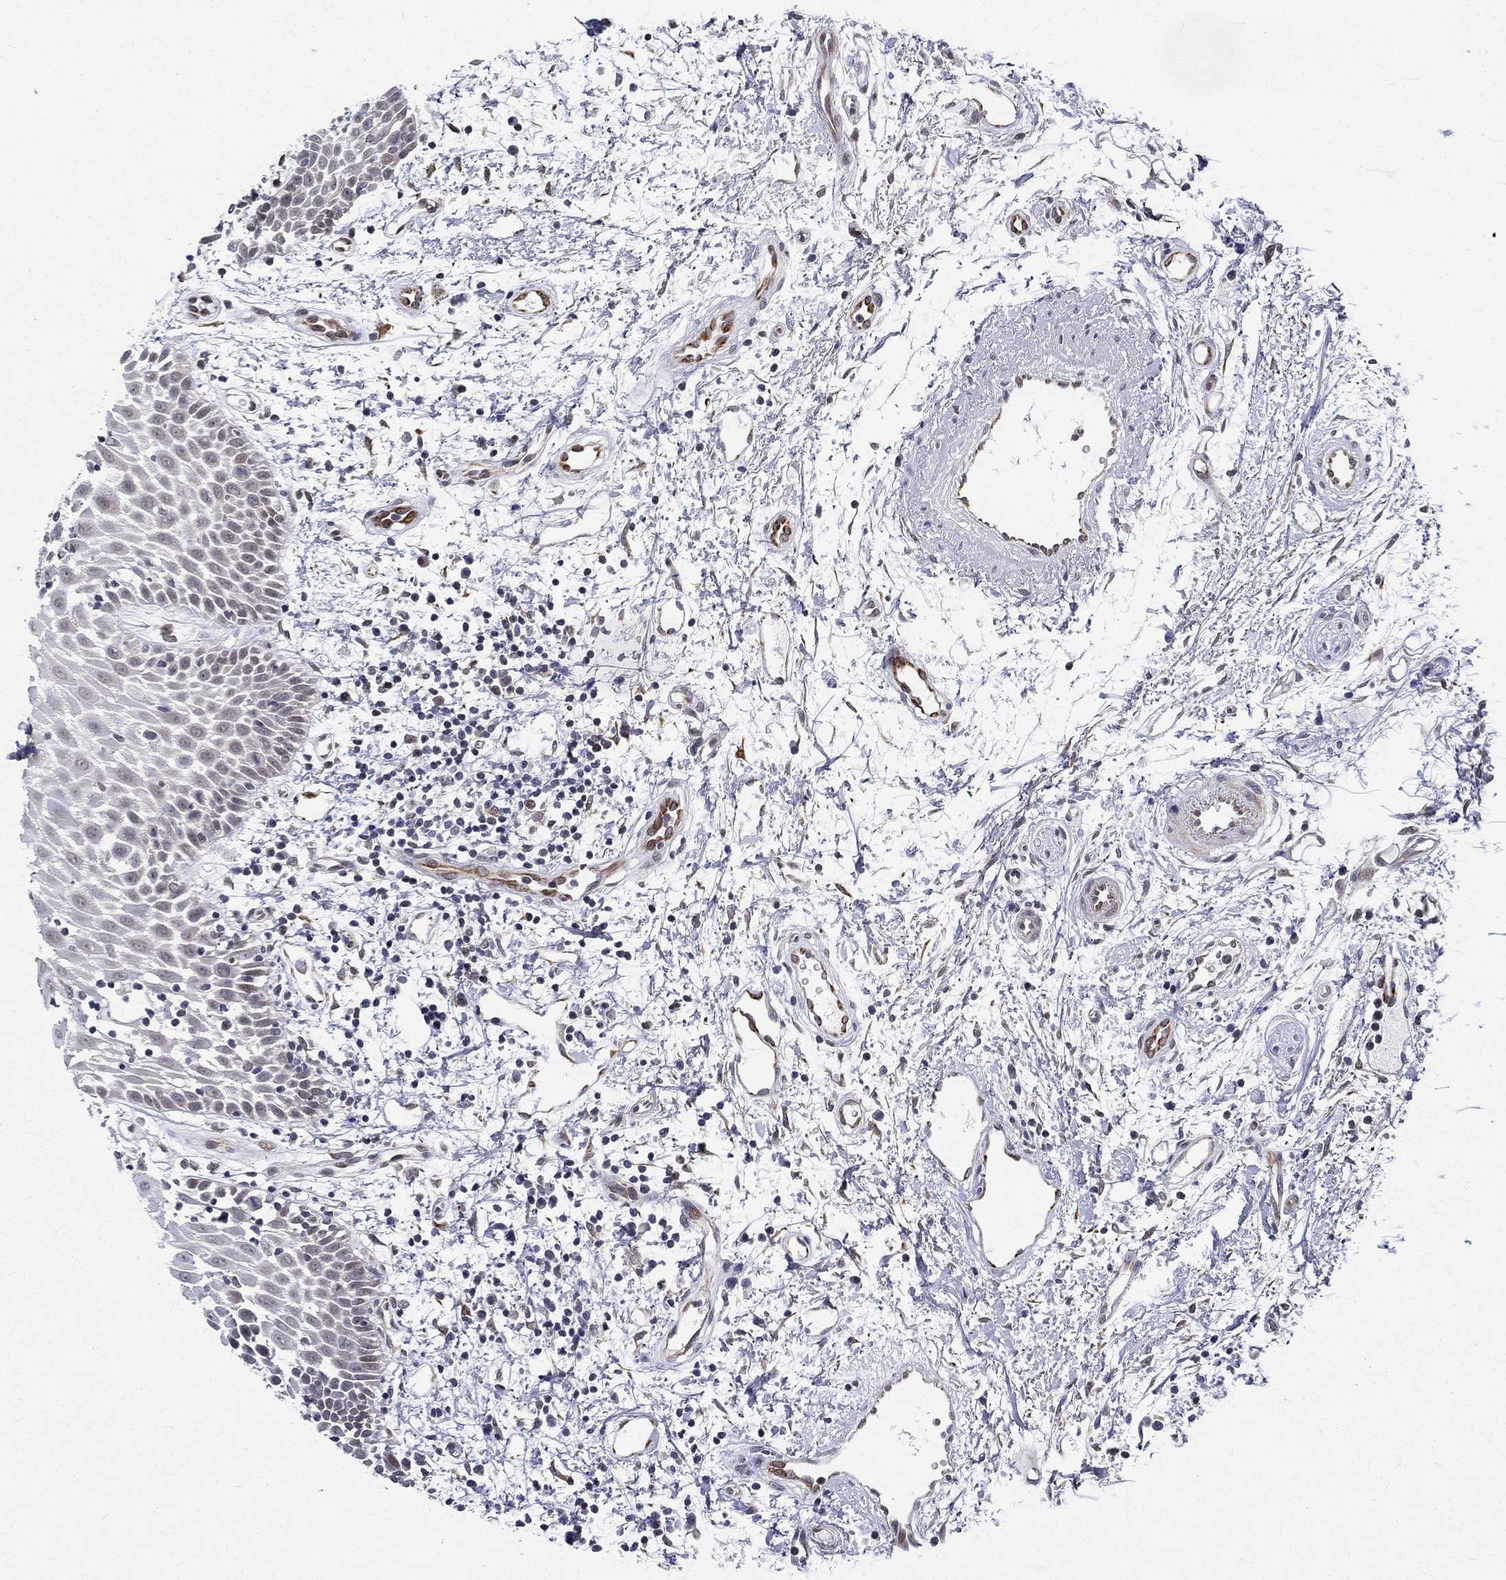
{"staining": {"intensity": "negative", "quantity": "none", "location": "none"}, "tissue": "oral mucosa", "cell_type": "Squamous epithelial cells", "image_type": "normal", "snomed": [{"axis": "morphology", "description": "Normal tissue, NOS"}, {"axis": "morphology", "description": "Squamous cell carcinoma, NOS"}, {"axis": "topography", "description": "Oral tissue"}, {"axis": "topography", "description": "Head-Neck"}], "caption": "Oral mucosa was stained to show a protein in brown. There is no significant staining in squamous epithelial cells. Brightfield microscopy of IHC stained with DAB (3,3'-diaminobenzidine) (brown) and hematoxylin (blue), captured at high magnification.", "gene": "ST6GALNAC1", "patient": {"sex": "female", "age": 75}}